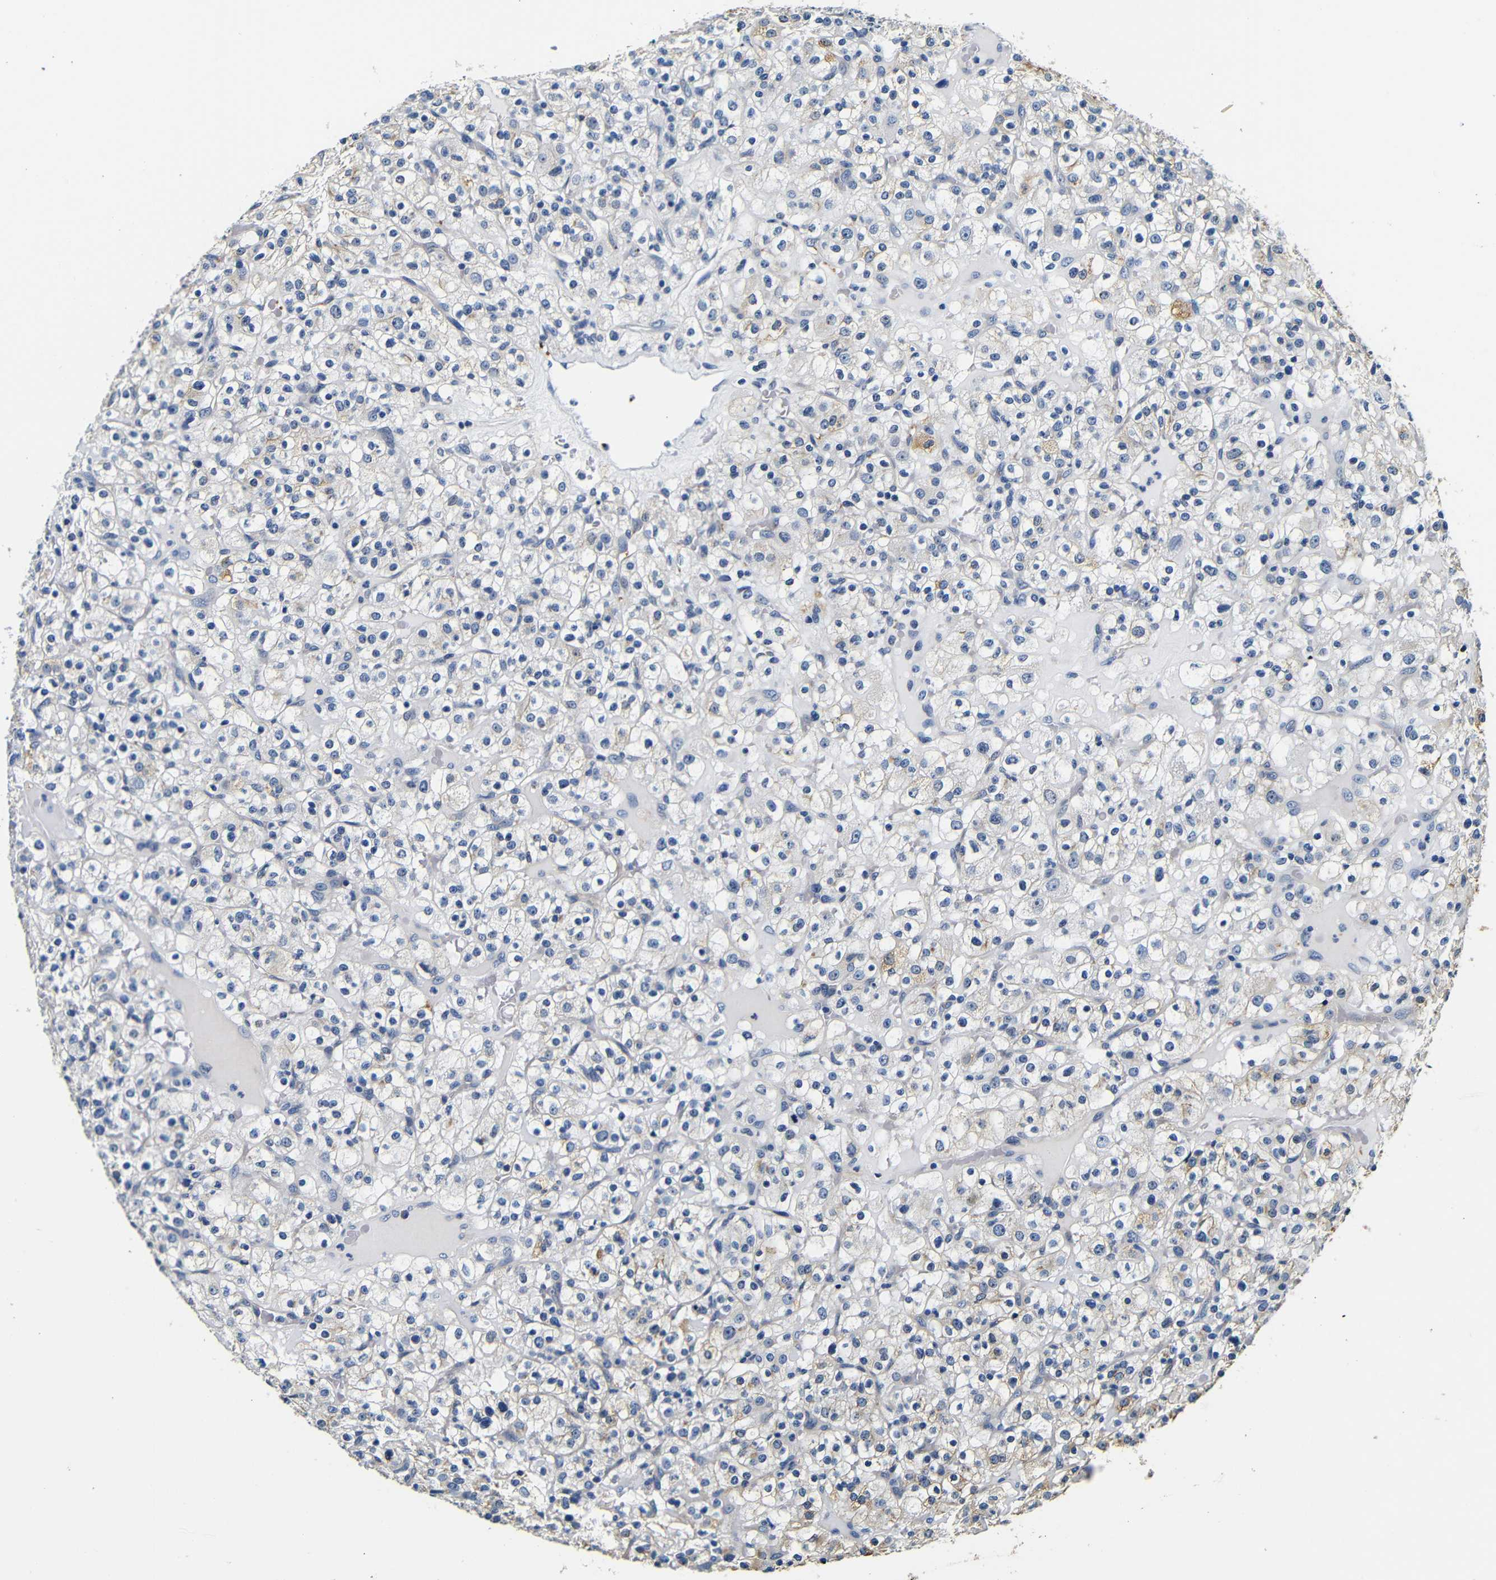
{"staining": {"intensity": "weak", "quantity": "<25%", "location": "cytoplasmic/membranous"}, "tissue": "renal cancer", "cell_type": "Tumor cells", "image_type": "cancer", "snomed": [{"axis": "morphology", "description": "Normal tissue, NOS"}, {"axis": "morphology", "description": "Adenocarcinoma, NOS"}, {"axis": "topography", "description": "Kidney"}], "caption": "Tumor cells show no significant protein staining in adenocarcinoma (renal).", "gene": "GP1BA", "patient": {"sex": "female", "age": 72}}